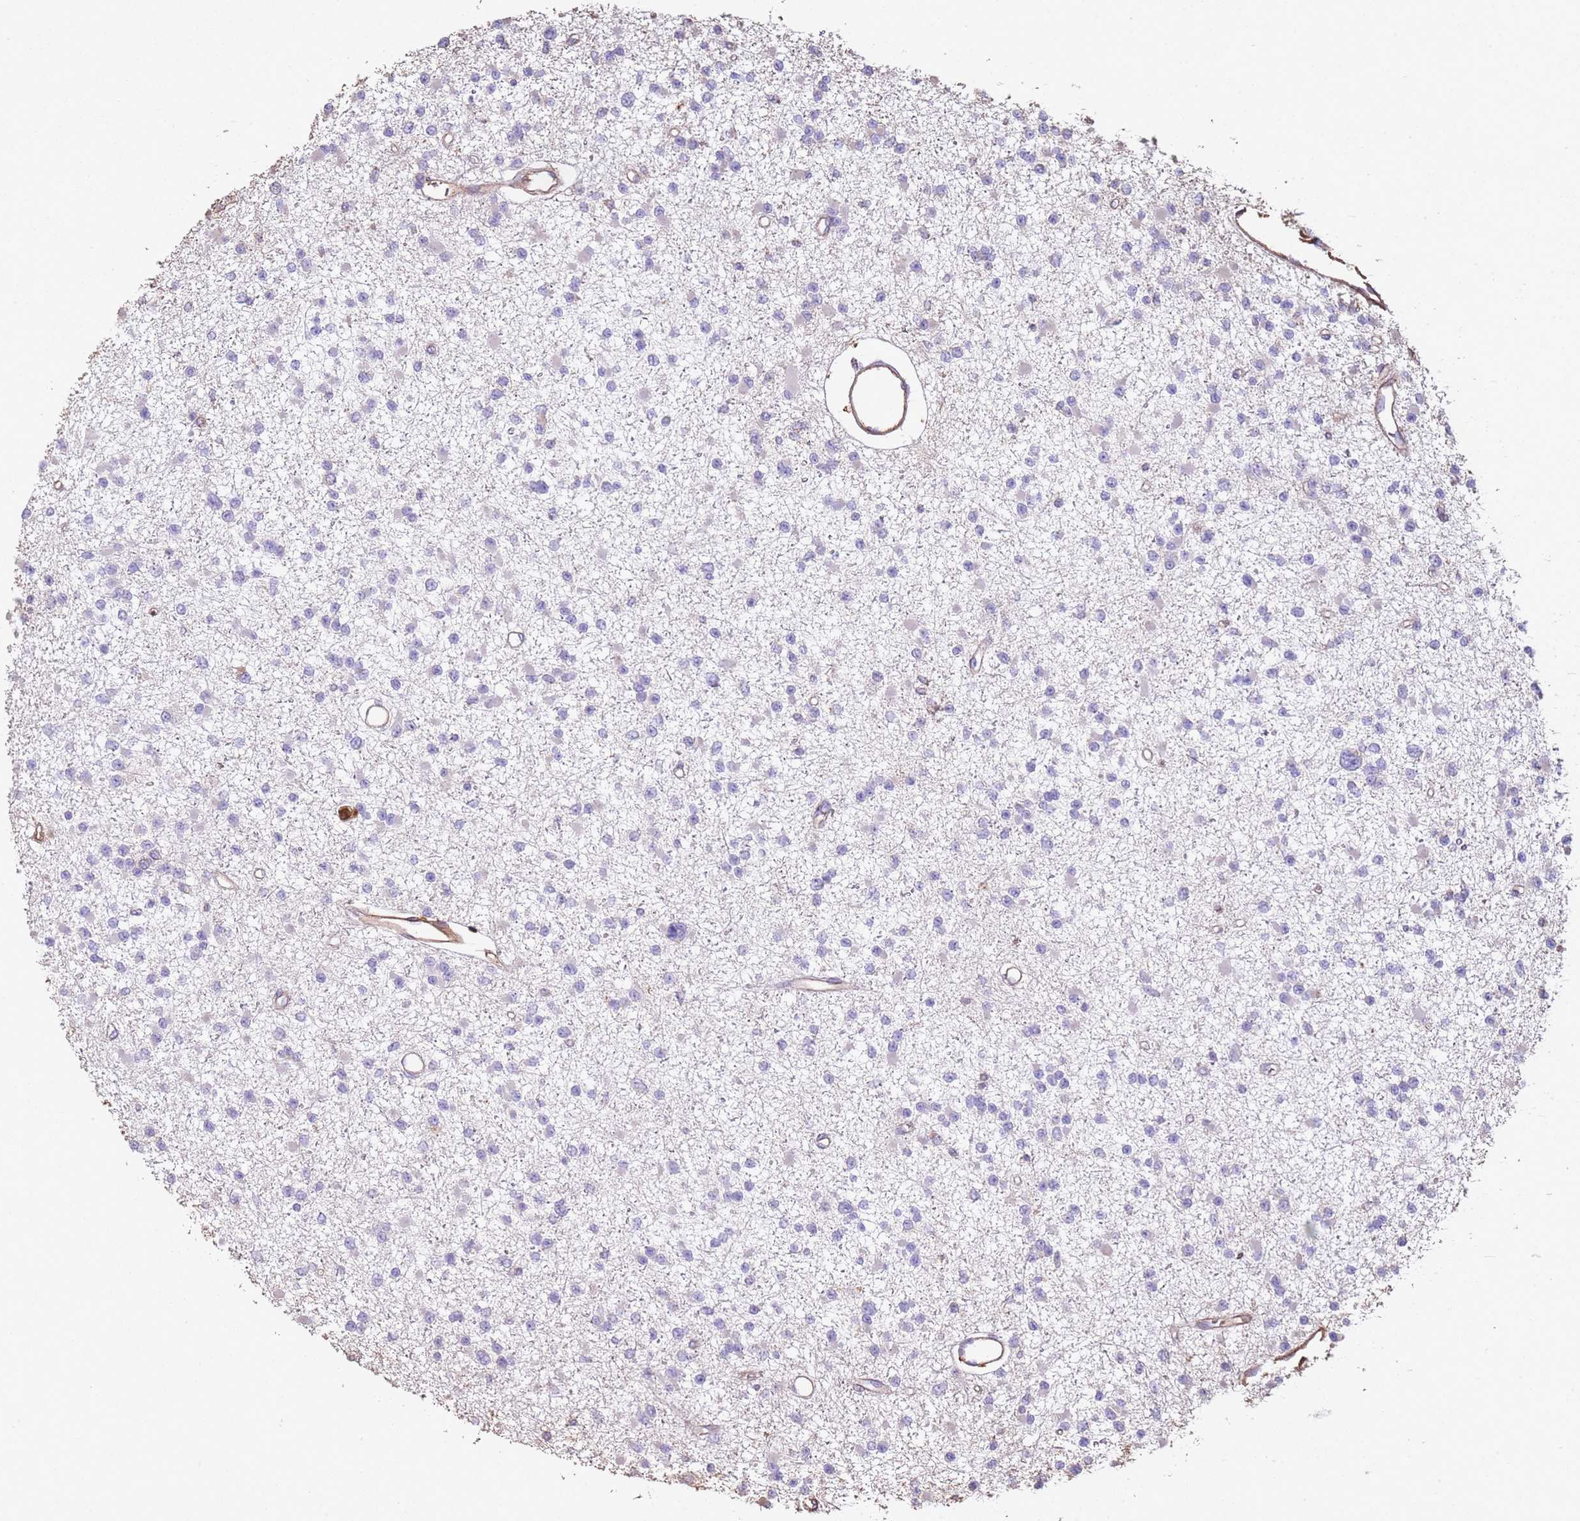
{"staining": {"intensity": "negative", "quantity": "none", "location": "none"}, "tissue": "glioma", "cell_type": "Tumor cells", "image_type": "cancer", "snomed": [{"axis": "morphology", "description": "Glioma, malignant, Low grade"}, {"axis": "topography", "description": "Brain"}], "caption": "This is an immunohistochemistry (IHC) micrograph of human malignant glioma (low-grade). There is no staining in tumor cells.", "gene": "NDUFAF4", "patient": {"sex": "female", "age": 22}}